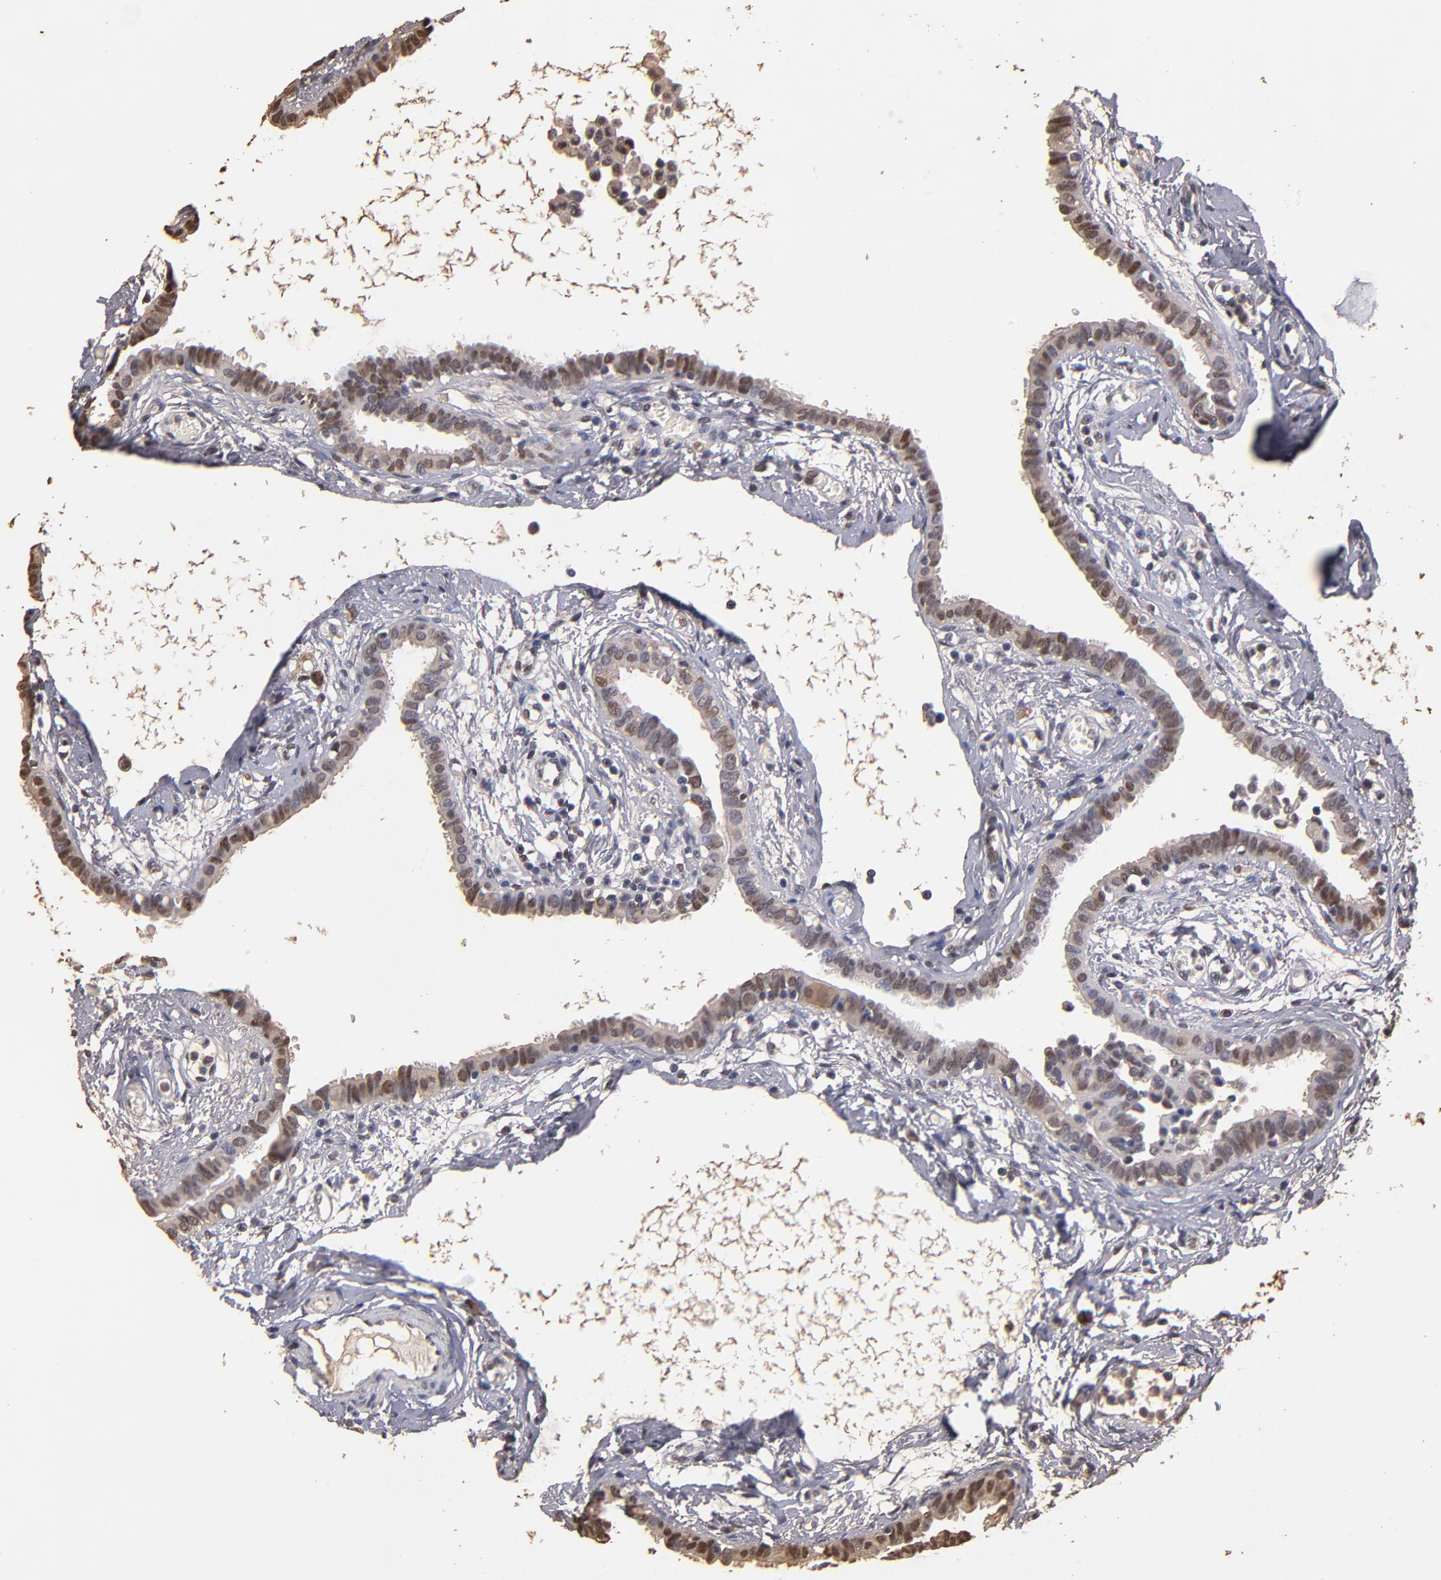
{"staining": {"intensity": "moderate", "quantity": ">75%", "location": "nuclear"}, "tissue": "fallopian tube", "cell_type": "Glandular cells", "image_type": "normal", "snomed": [{"axis": "morphology", "description": "Normal tissue, NOS"}, {"axis": "topography", "description": "Fallopian tube"}], "caption": "High-magnification brightfield microscopy of normal fallopian tube stained with DAB (3,3'-diaminobenzidine) (brown) and counterstained with hematoxylin (blue). glandular cells exhibit moderate nuclear staining is present in about>75% of cells.", "gene": "EAPP", "patient": {"sex": "female", "age": 54}}